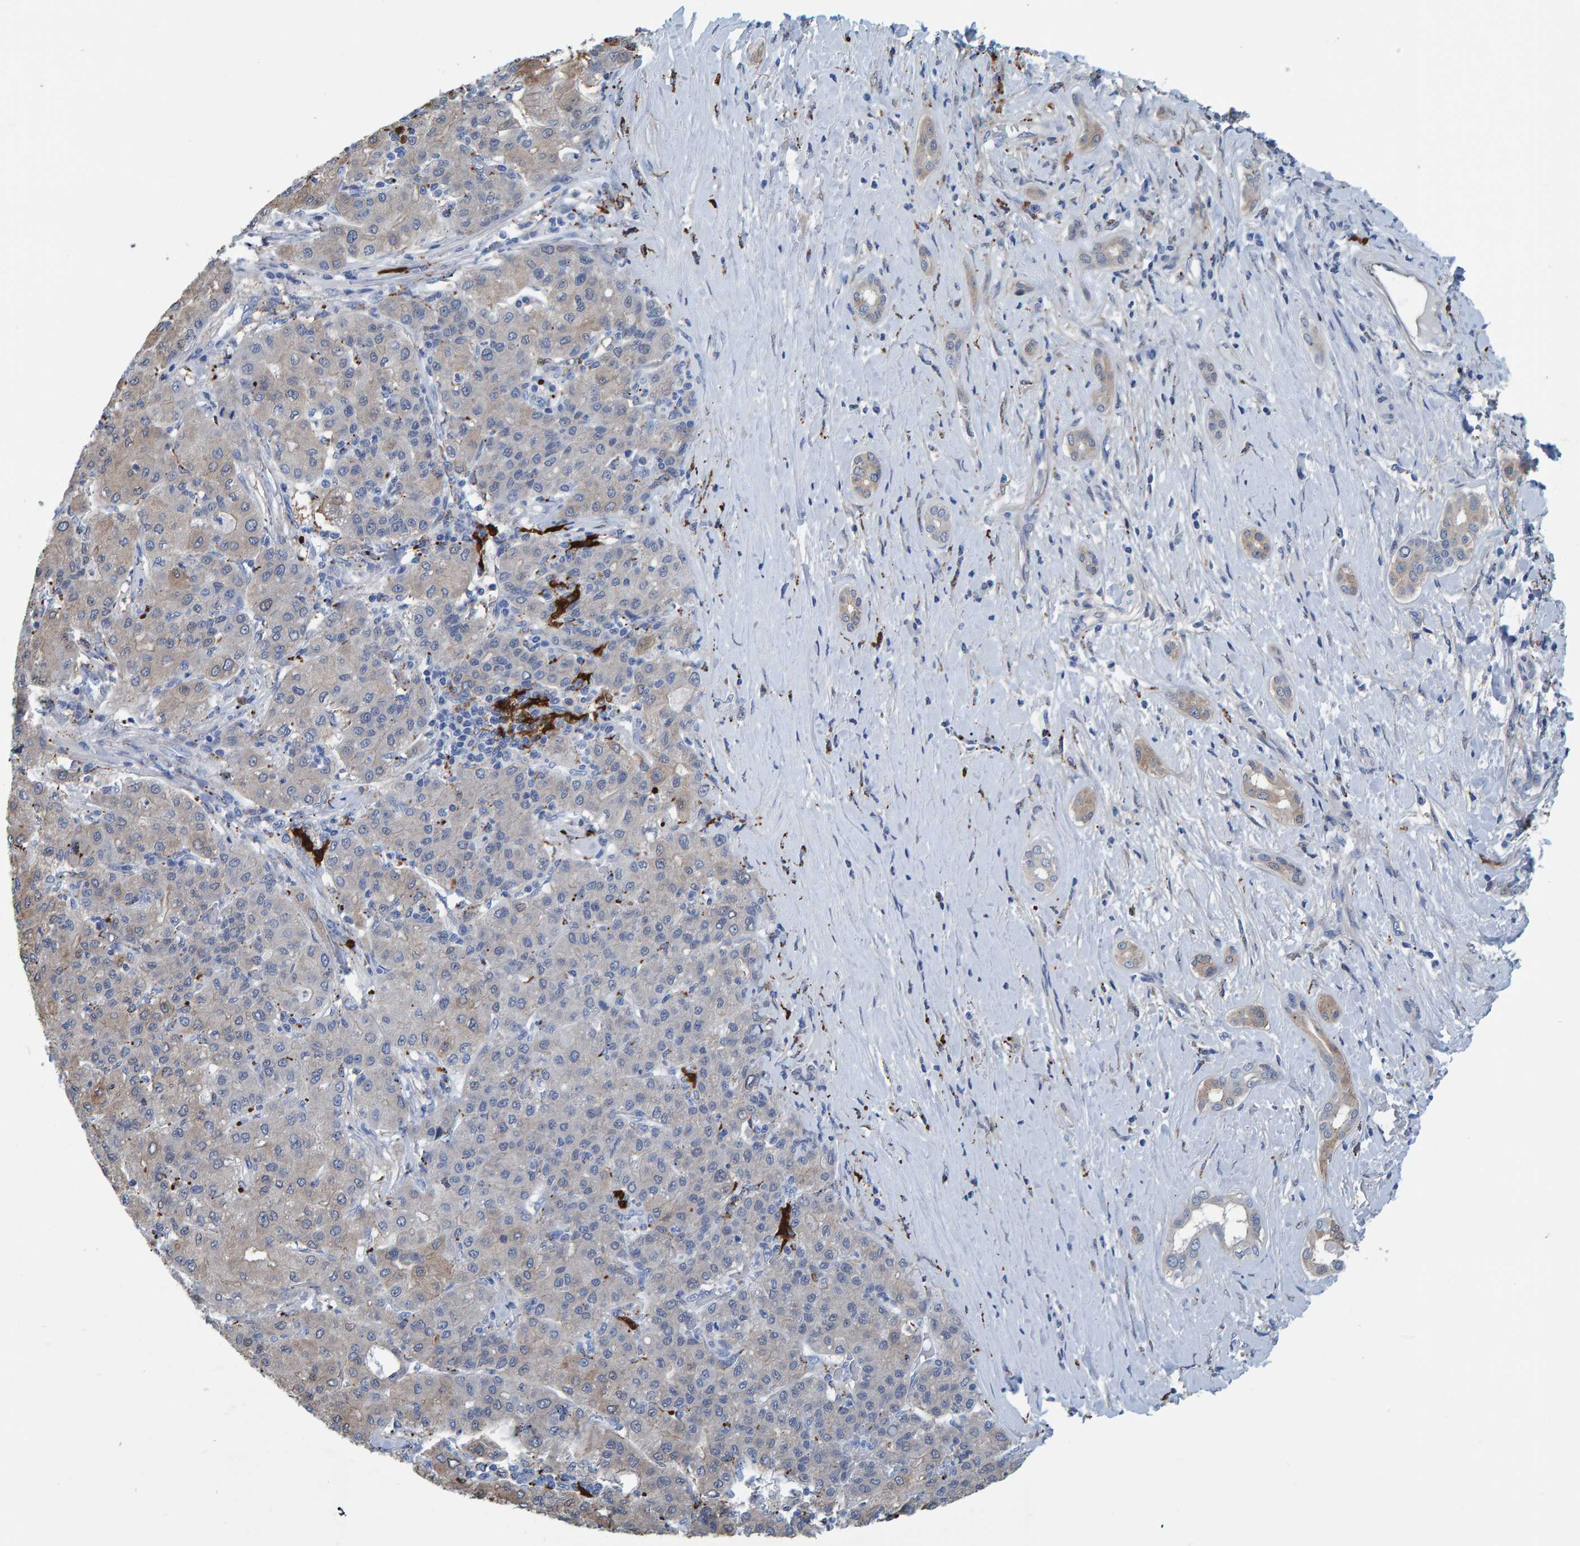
{"staining": {"intensity": "weak", "quantity": "<25%", "location": "cytoplasmic/membranous"}, "tissue": "liver cancer", "cell_type": "Tumor cells", "image_type": "cancer", "snomed": [{"axis": "morphology", "description": "Carcinoma, Hepatocellular, NOS"}, {"axis": "topography", "description": "Liver"}], "caption": "DAB (3,3'-diaminobenzidine) immunohistochemical staining of human liver hepatocellular carcinoma exhibits no significant positivity in tumor cells.", "gene": "IDO1", "patient": {"sex": "male", "age": 65}}